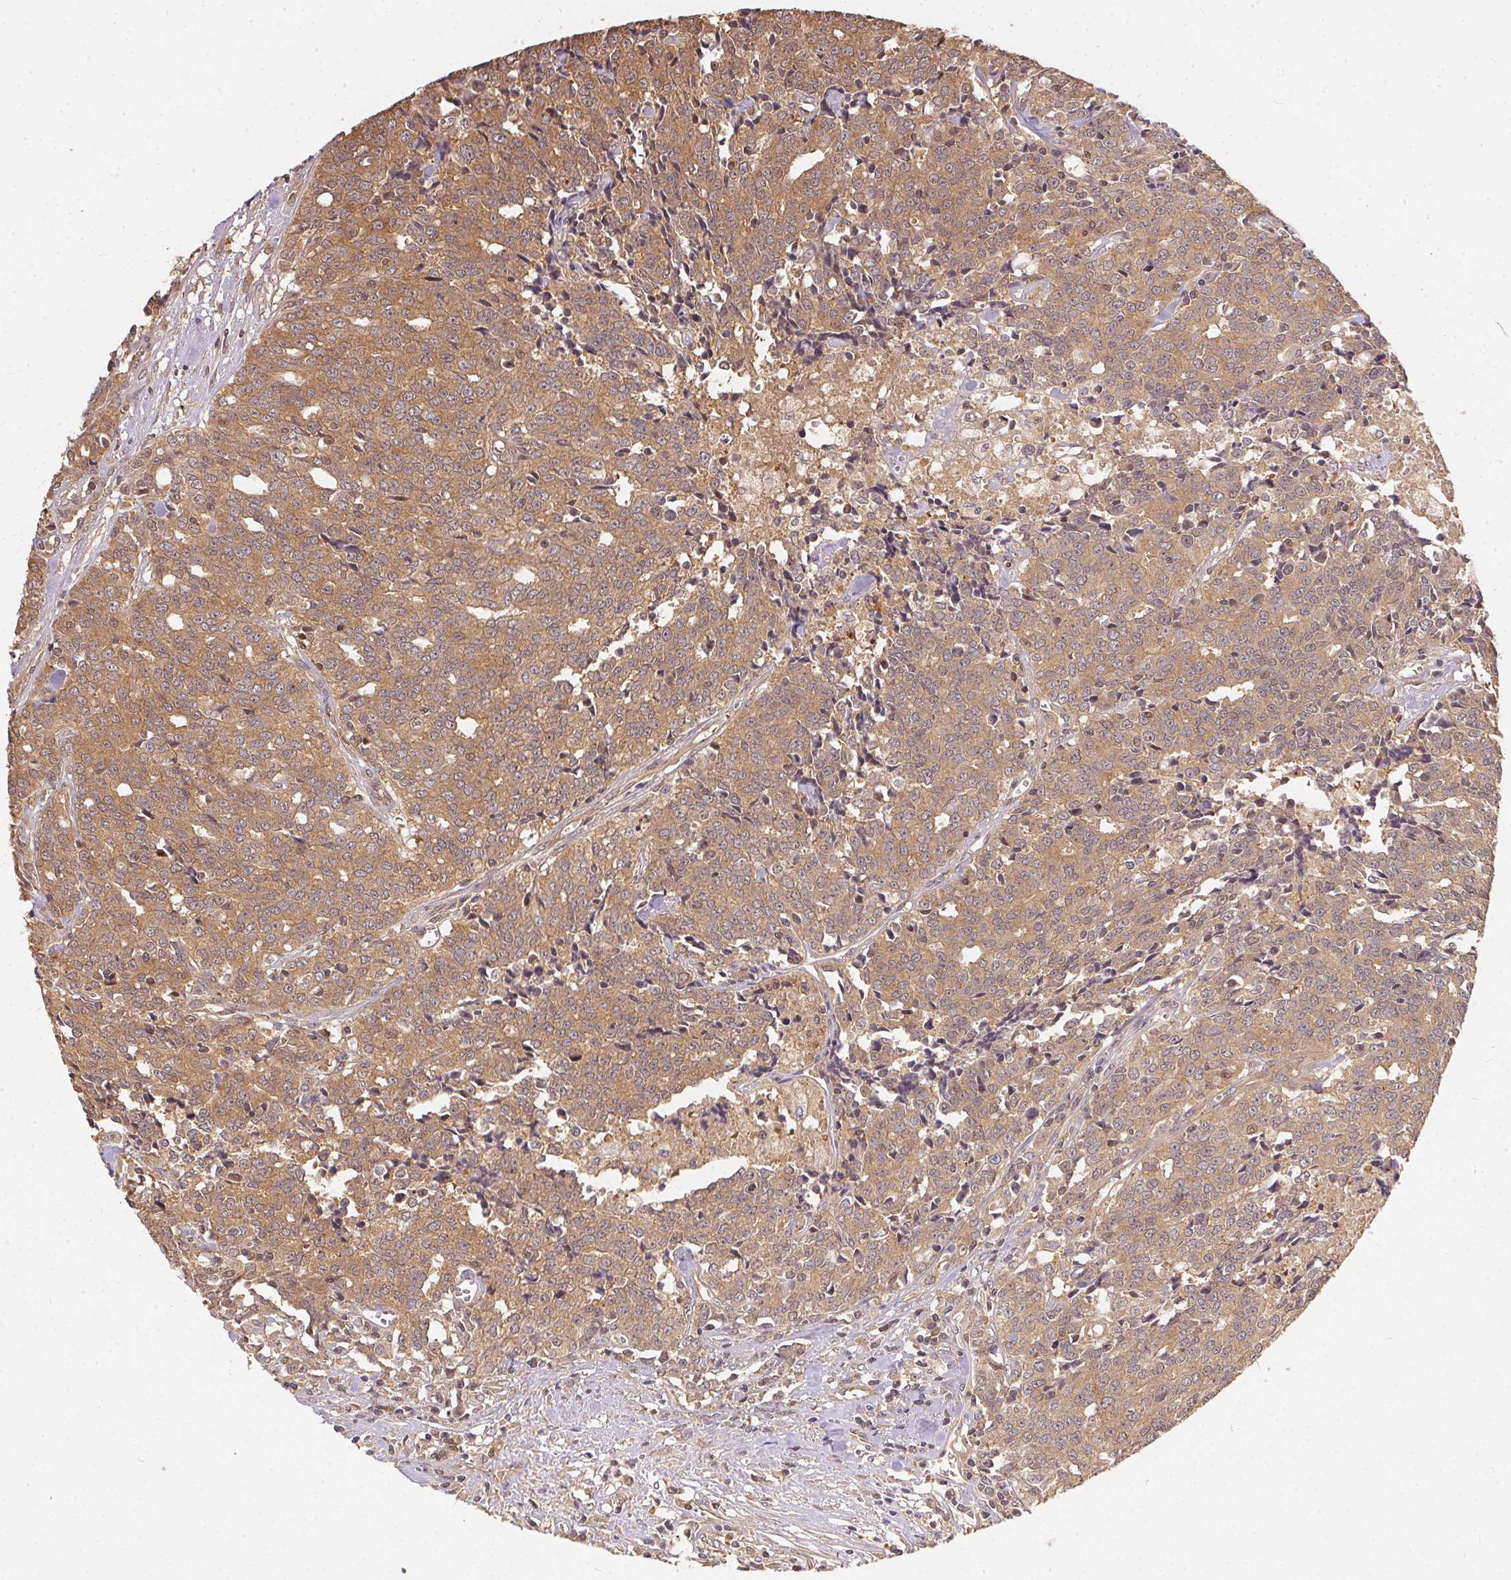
{"staining": {"intensity": "moderate", "quantity": ">75%", "location": "cytoplasmic/membranous"}, "tissue": "prostate cancer", "cell_type": "Tumor cells", "image_type": "cancer", "snomed": [{"axis": "morphology", "description": "Adenocarcinoma, High grade"}, {"axis": "topography", "description": "Prostate and seminal vesicle, NOS"}], "caption": "Moderate cytoplasmic/membranous staining is present in approximately >75% of tumor cells in prostate cancer (adenocarcinoma (high-grade)).", "gene": "BLMH", "patient": {"sex": "male", "age": 60}}